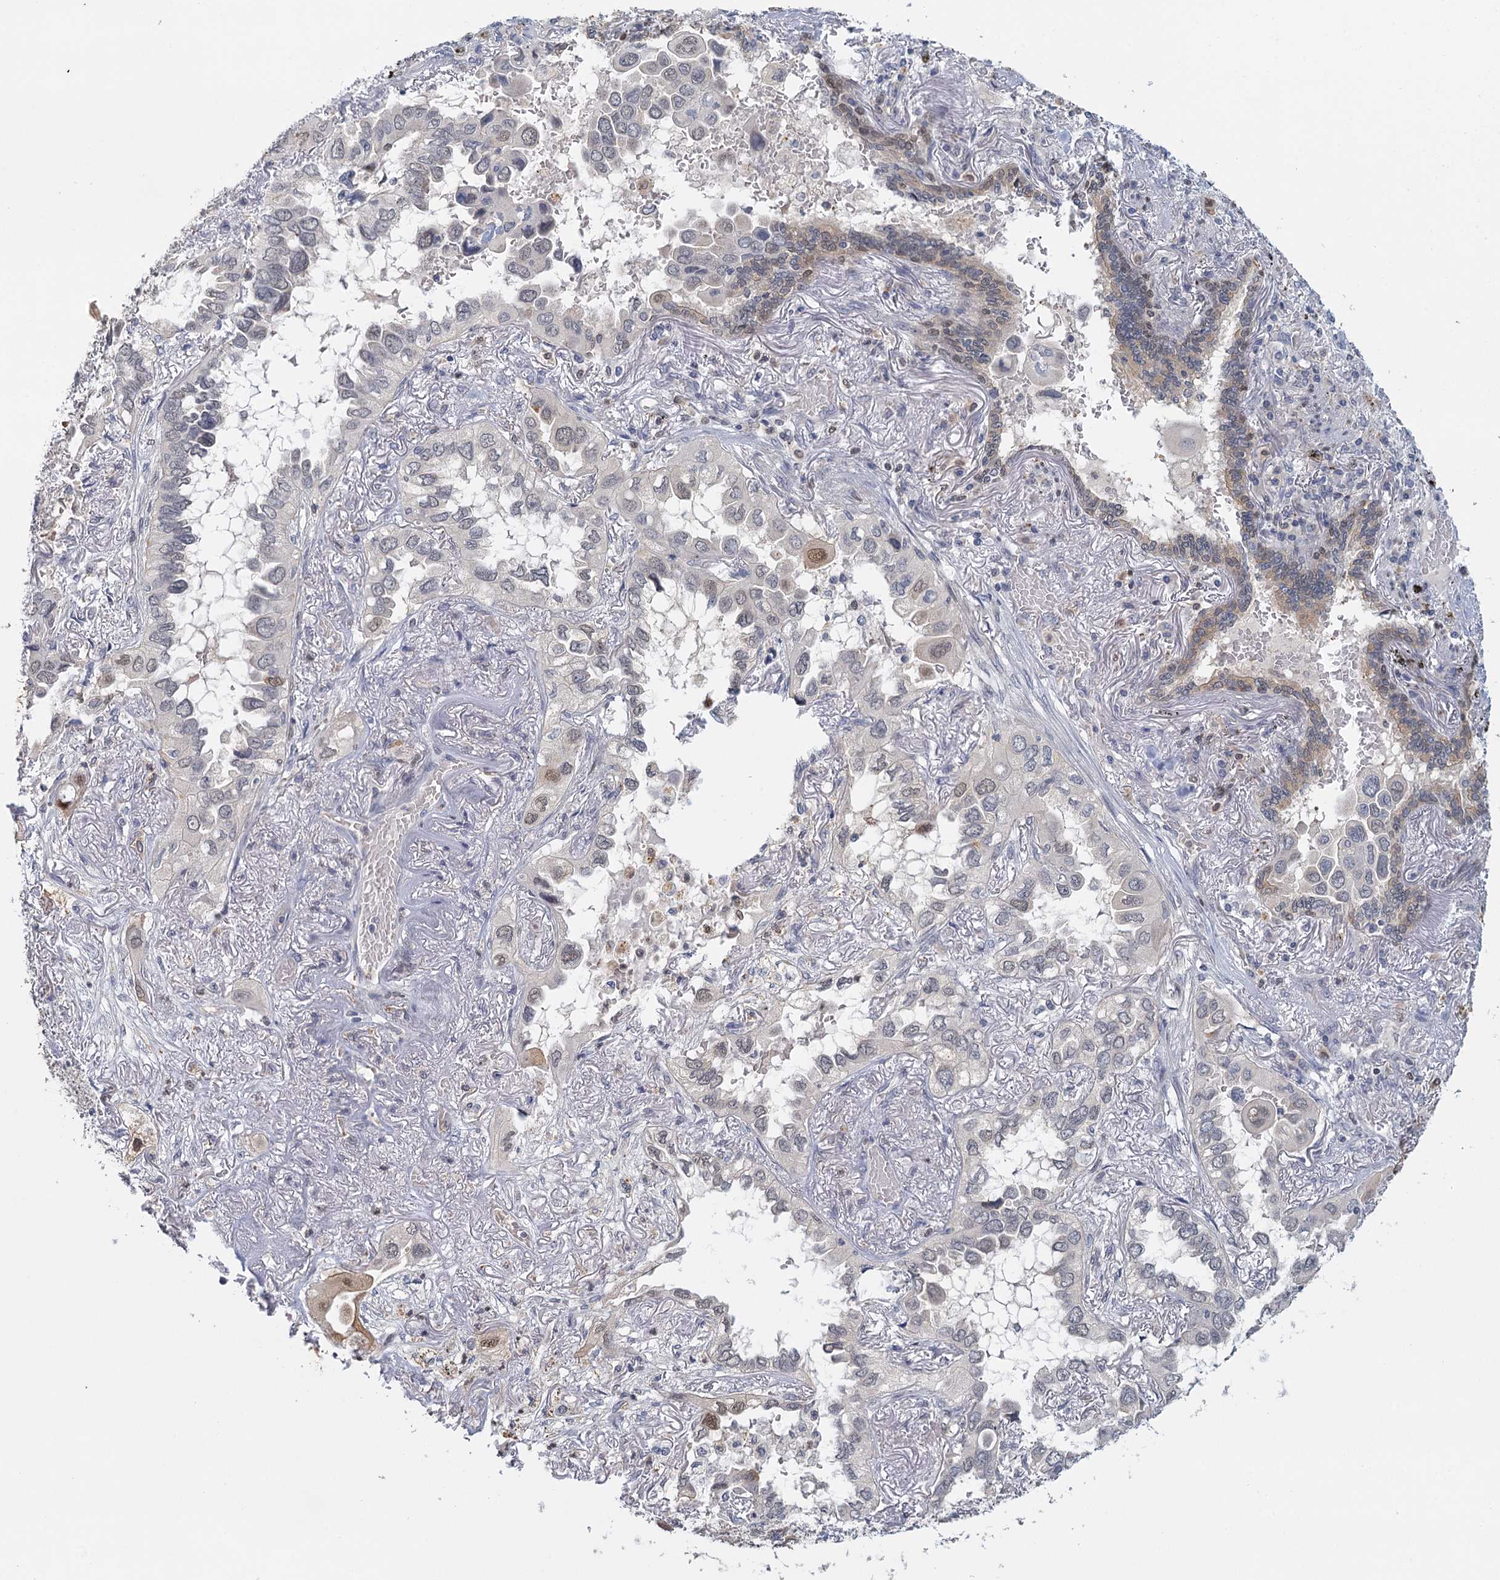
{"staining": {"intensity": "moderate", "quantity": "<25%", "location": "cytoplasmic/membranous,nuclear"}, "tissue": "lung cancer", "cell_type": "Tumor cells", "image_type": "cancer", "snomed": [{"axis": "morphology", "description": "Adenocarcinoma, NOS"}, {"axis": "topography", "description": "Lung"}], "caption": "Moderate cytoplasmic/membranous and nuclear staining is seen in approximately <25% of tumor cells in lung cancer.", "gene": "MYO7B", "patient": {"sex": "female", "age": 76}}